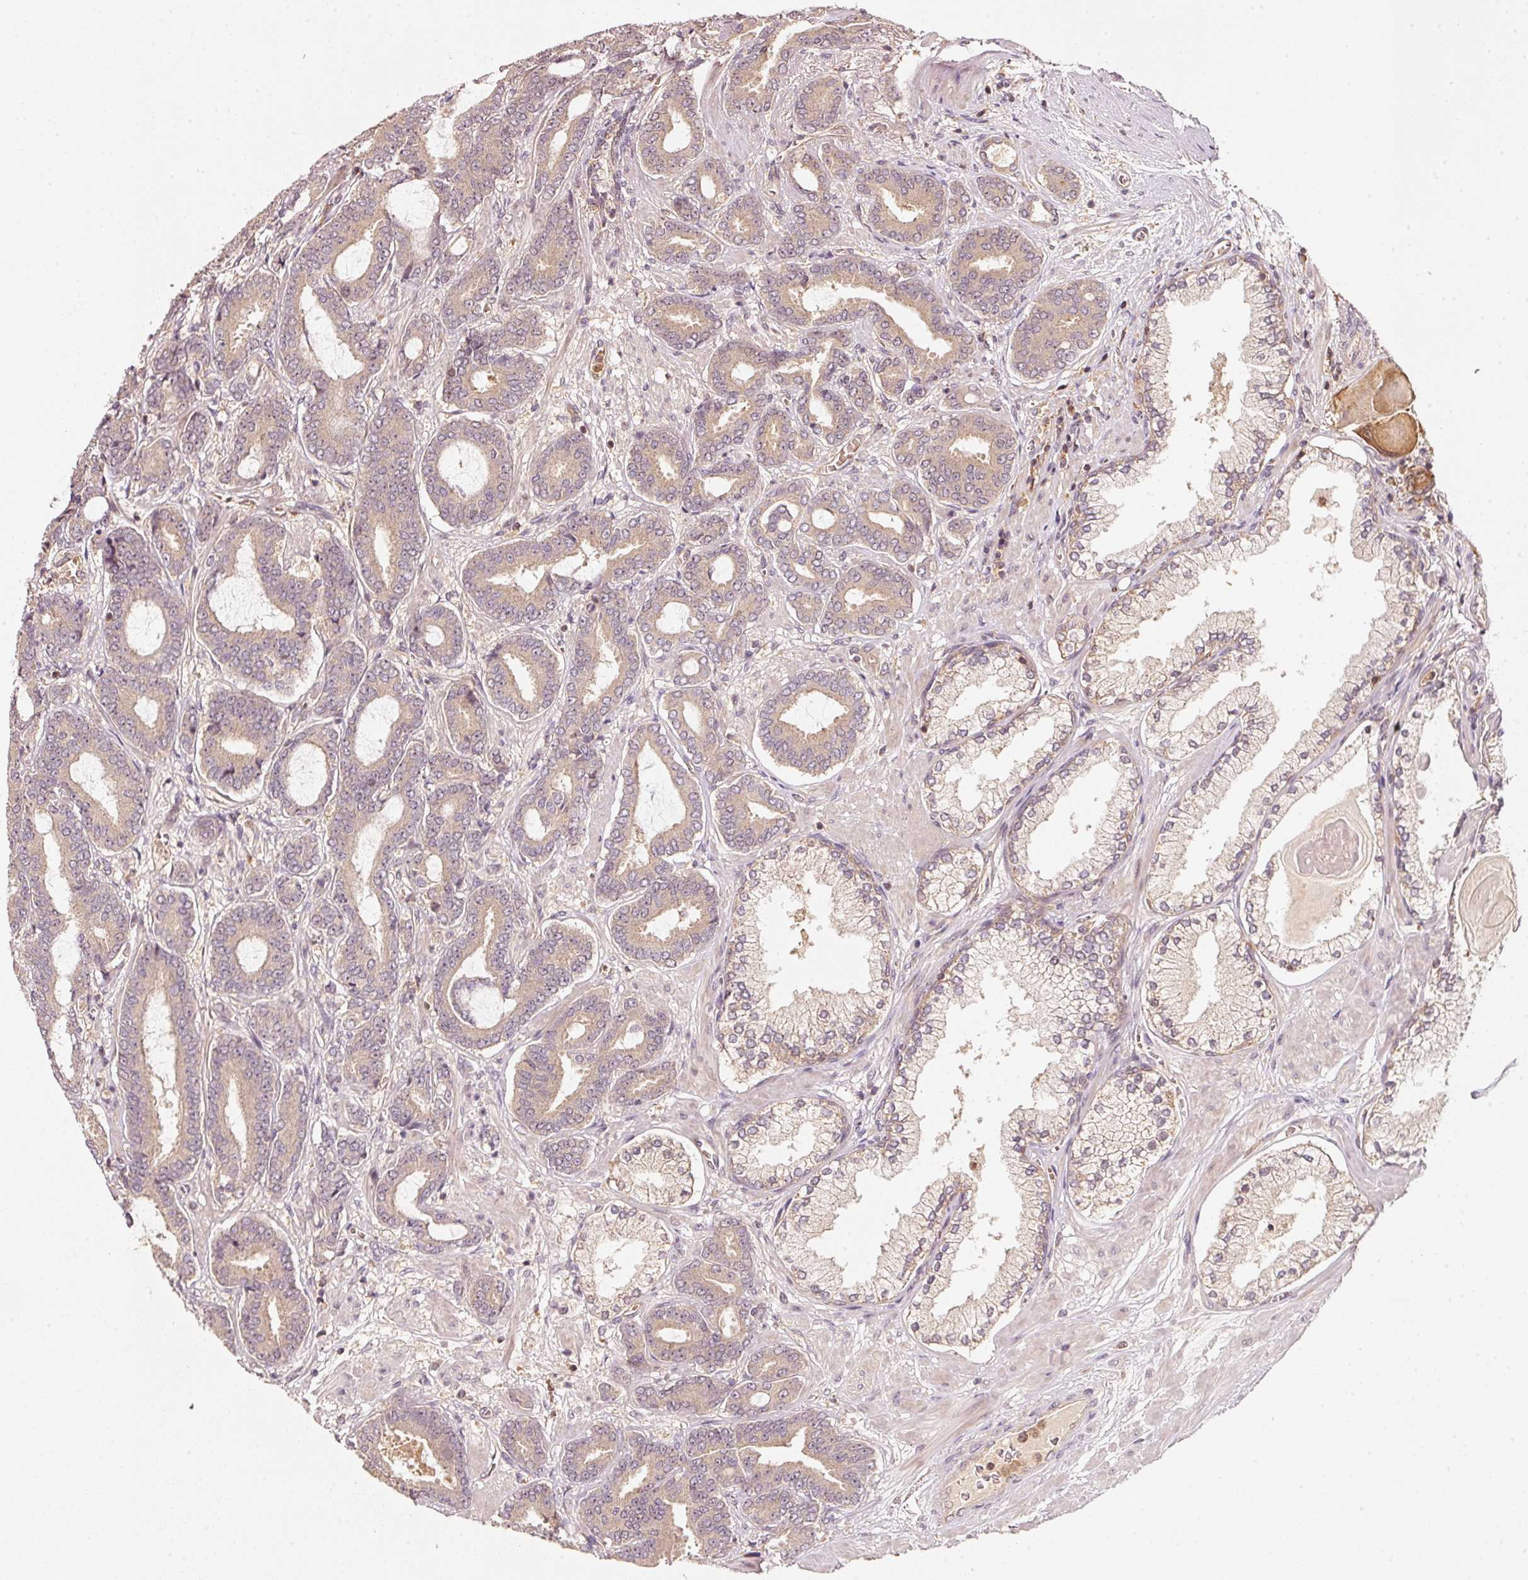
{"staining": {"intensity": "weak", "quantity": ">75%", "location": "cytoplasmic/membranous"}, "tissue": "prostate cancer", "cell_type": "Tumor cells", "image_type": "cancer", "snomed": [{"axis": "morphology", "description": "Adenocarcinoma, Low grade"}, {"axis": "topography", "description": "Prostate and seminal vesicle, NOS"}], "caption": "Prostate cancer (adenocarcinoma (low-grade)) stained for a protein shows weak cytoplasmic/membranous positivity in tumor cells. Ihc stains the protein in brown and the nuclei are stained blue.", "gene": "RRAS2", "patient": {"sex": "male", "age": 61}}